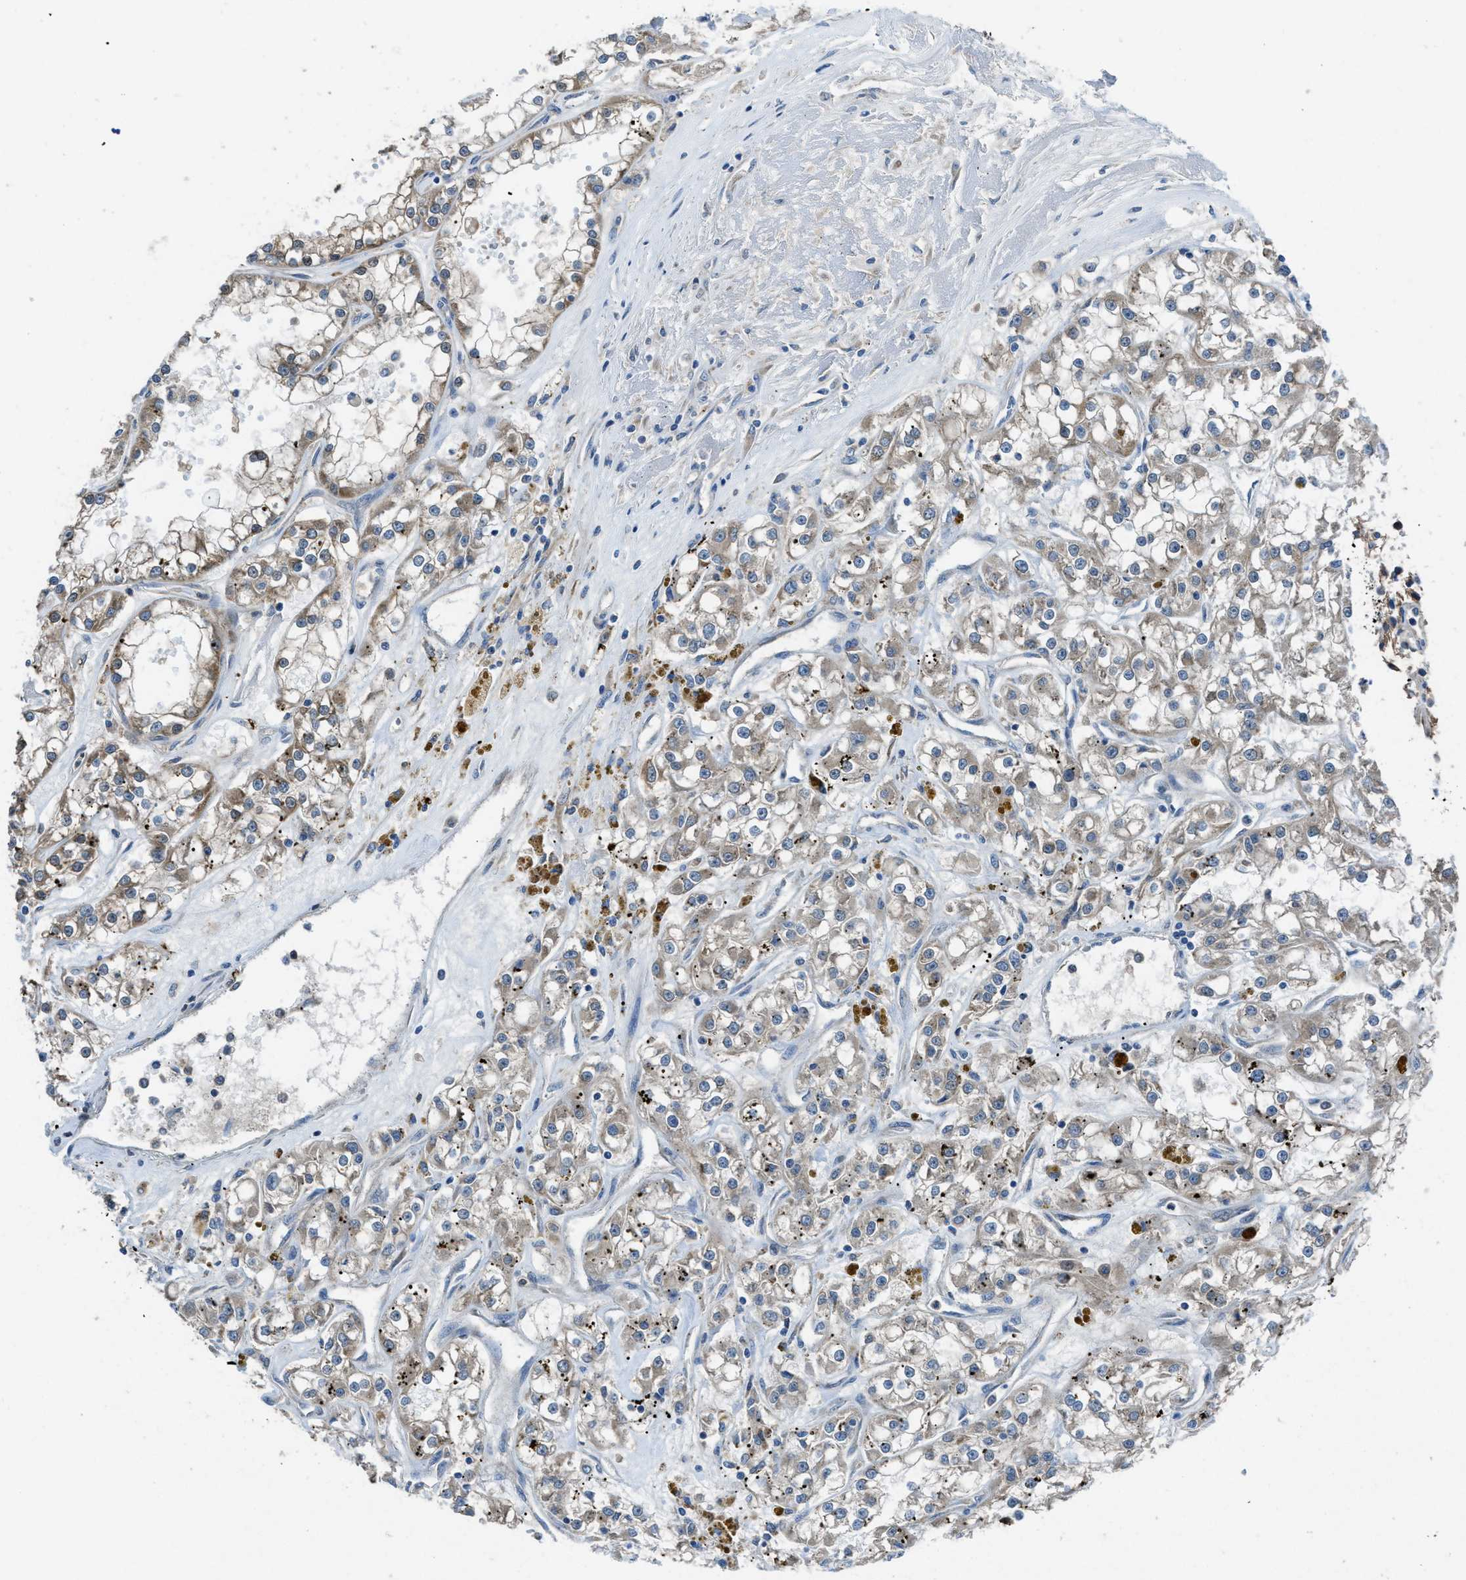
{"staining": {"intensity": "weak", "quantity": "25%-75%", "location": "cytoplasmic/membranous"}, "tissue": "renal cancer", "cell_type": "Tumor cells", "image_type": "cancer", "snomed": [{"axis": "morphology", "description": "Adenocarcinoma, NOS"}, {"axis": "topography", "description": "Kidney"}], "caption": "A histopathology image of human adenocarcinoma (renal) stained for a protein exhibits weak cytoplasmic/membranous brown staining in tumor cells. The protein of interest is stained brown, and the nuclei are stained in blue (DAB (3,3'-diaminobenzidine) IHC with brightfield microscopy, high magnification).", "gene": "MAP3K20", "patient": {"sex": "female", "age": 52}}